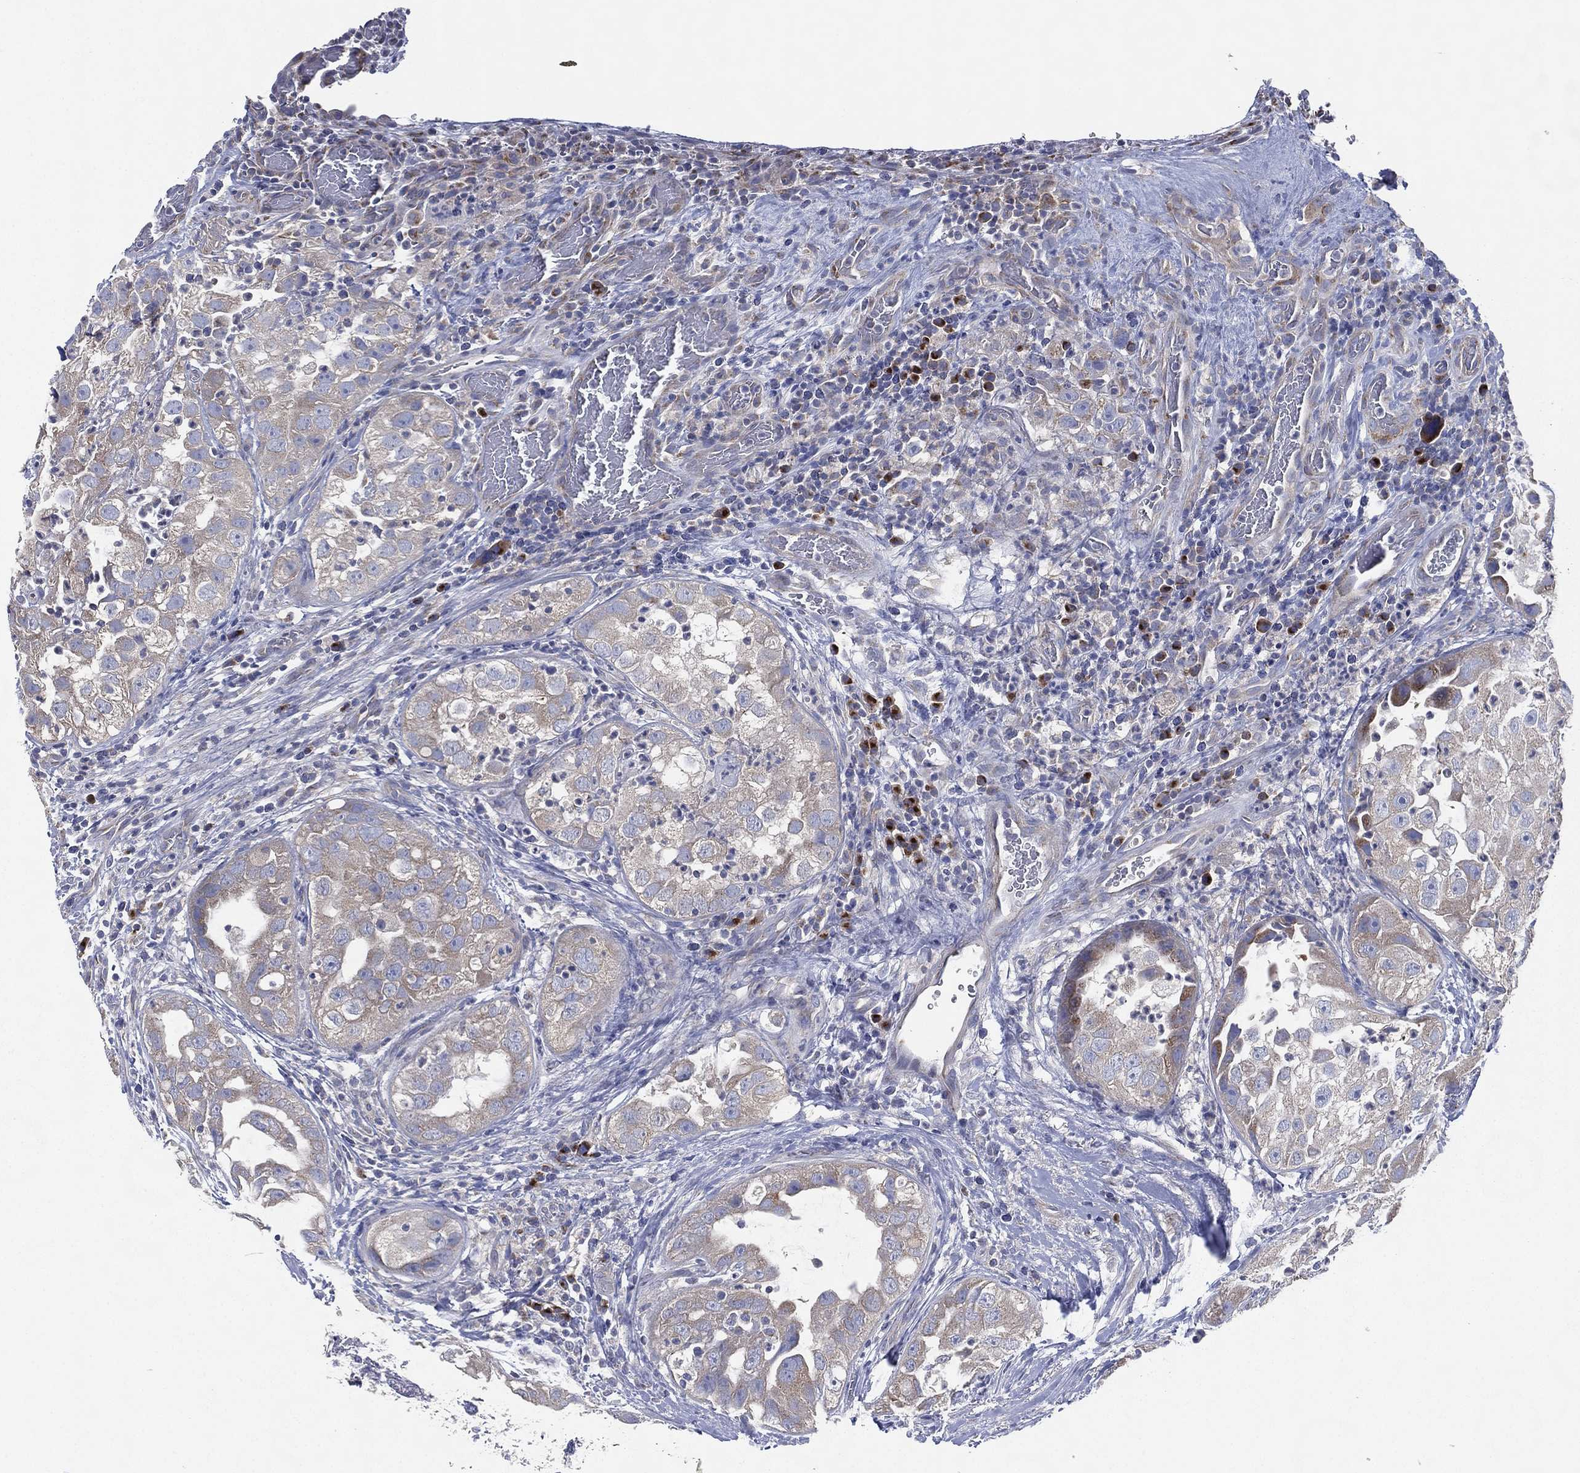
{"staining": {"intensity": "weak", "quantity": "25%-75%", "location": "cytoplasmic/membranous"}, "tissue": "urothelial cancer", "cell_type": "Tumor cells", "image_type": "cancer", "snomed": [{"axis": "morphology", "description": "Urothelial carcinoma, High grade"}, {"axis": "topography", "description": "Urinary bladder"}], "caption": "Immunohistochemistry (IHC) image of human urothelial cancer stained for a protein (brown), which exhibits low levels of weak cytoplasmic/membranous expression in about 25%-75% of tumor cells.", "gene": "ATP8A2", "patient": {"sex": "female", "age": 41}}